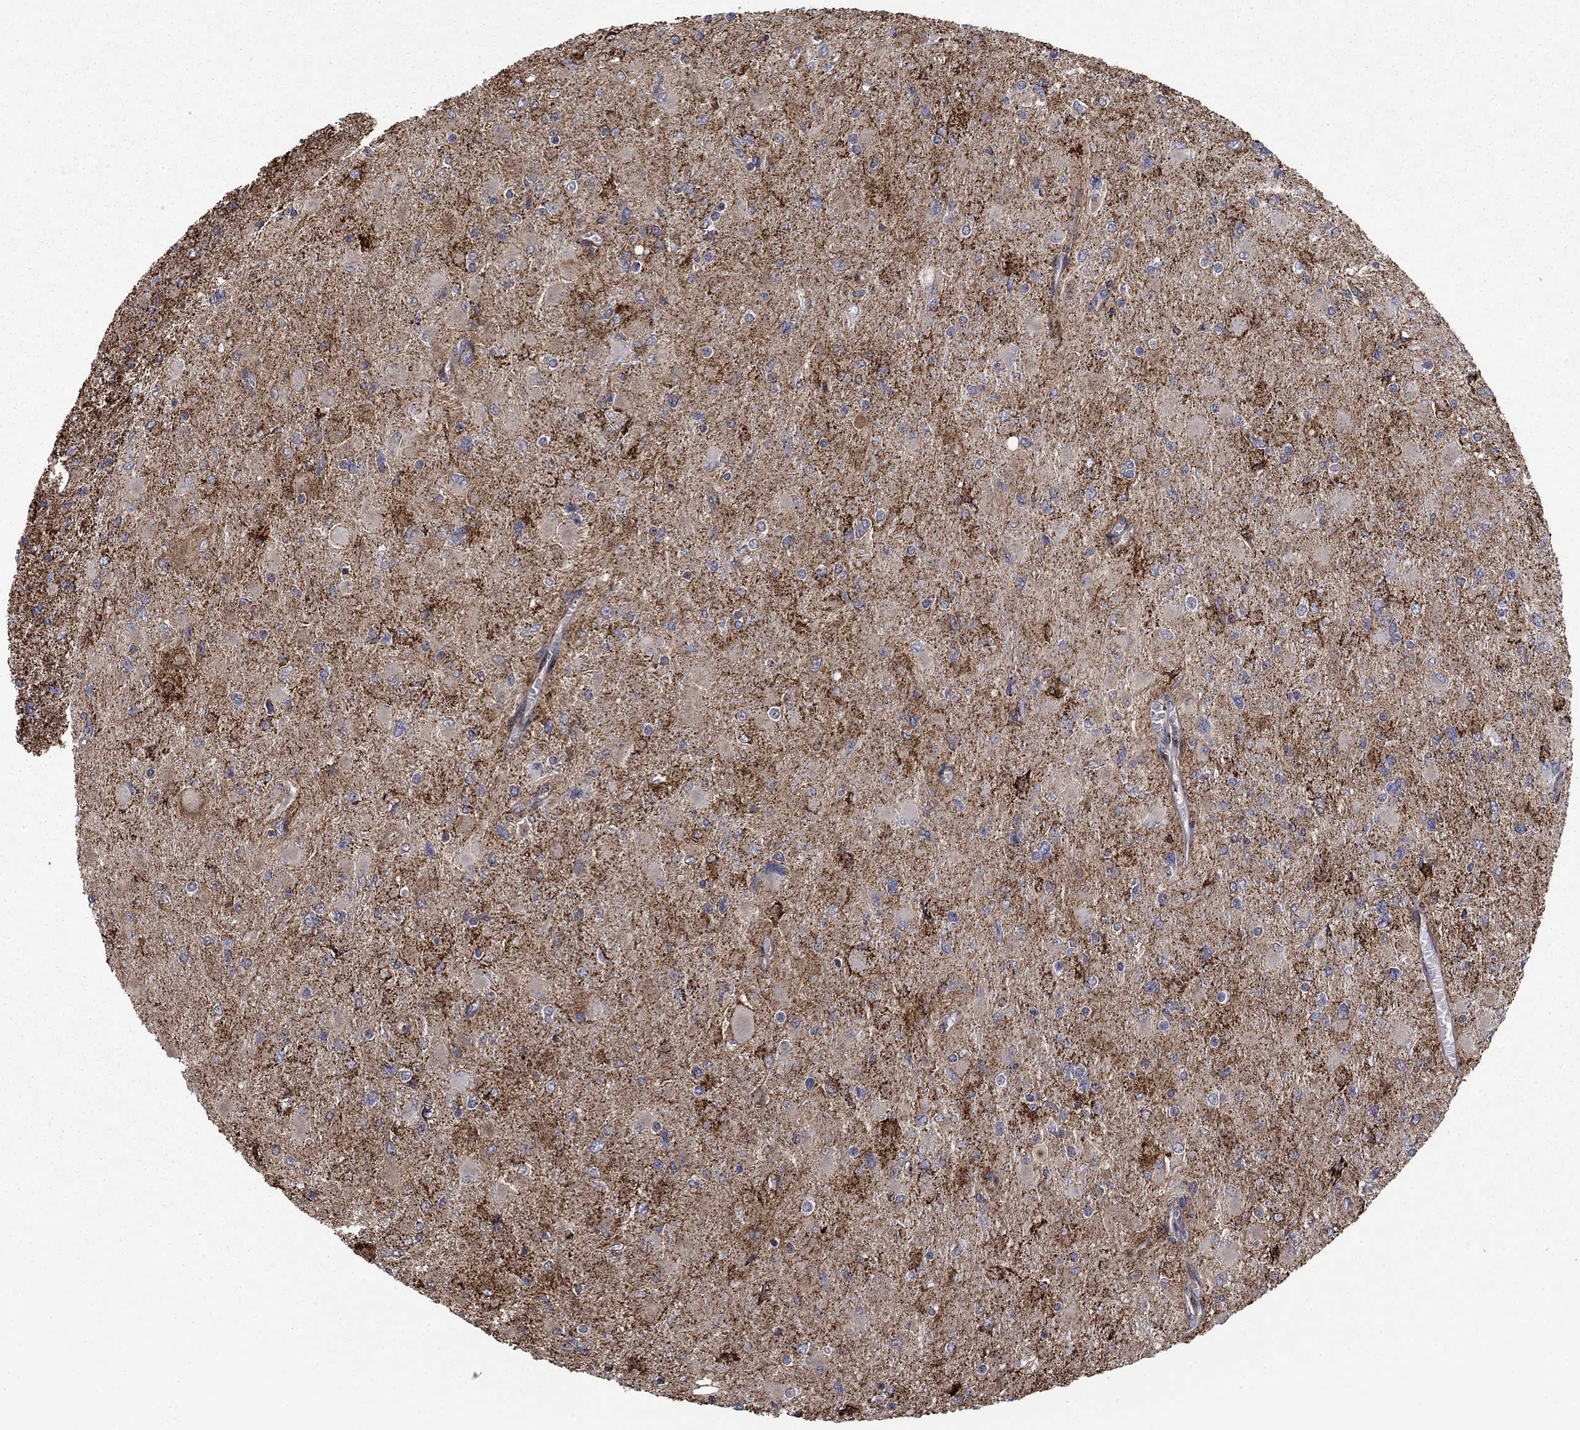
{"staining": {"intensity": "negative", "quantity": "none", "location": "none"}, "tissue": "glioma", "cell_type": "Tumor cells", "image_type": "cancer", "snomed": [{"axis": "morphology", "description": "Glioma, malignant, High grade"}, {"axis": "topography", "description": "Cerebral cortex"}], "caption": "Tumor cells are negative for protein expression in human glioma.", "gene": "PLAU", "patient": {"sex": "female", "age": 36}}